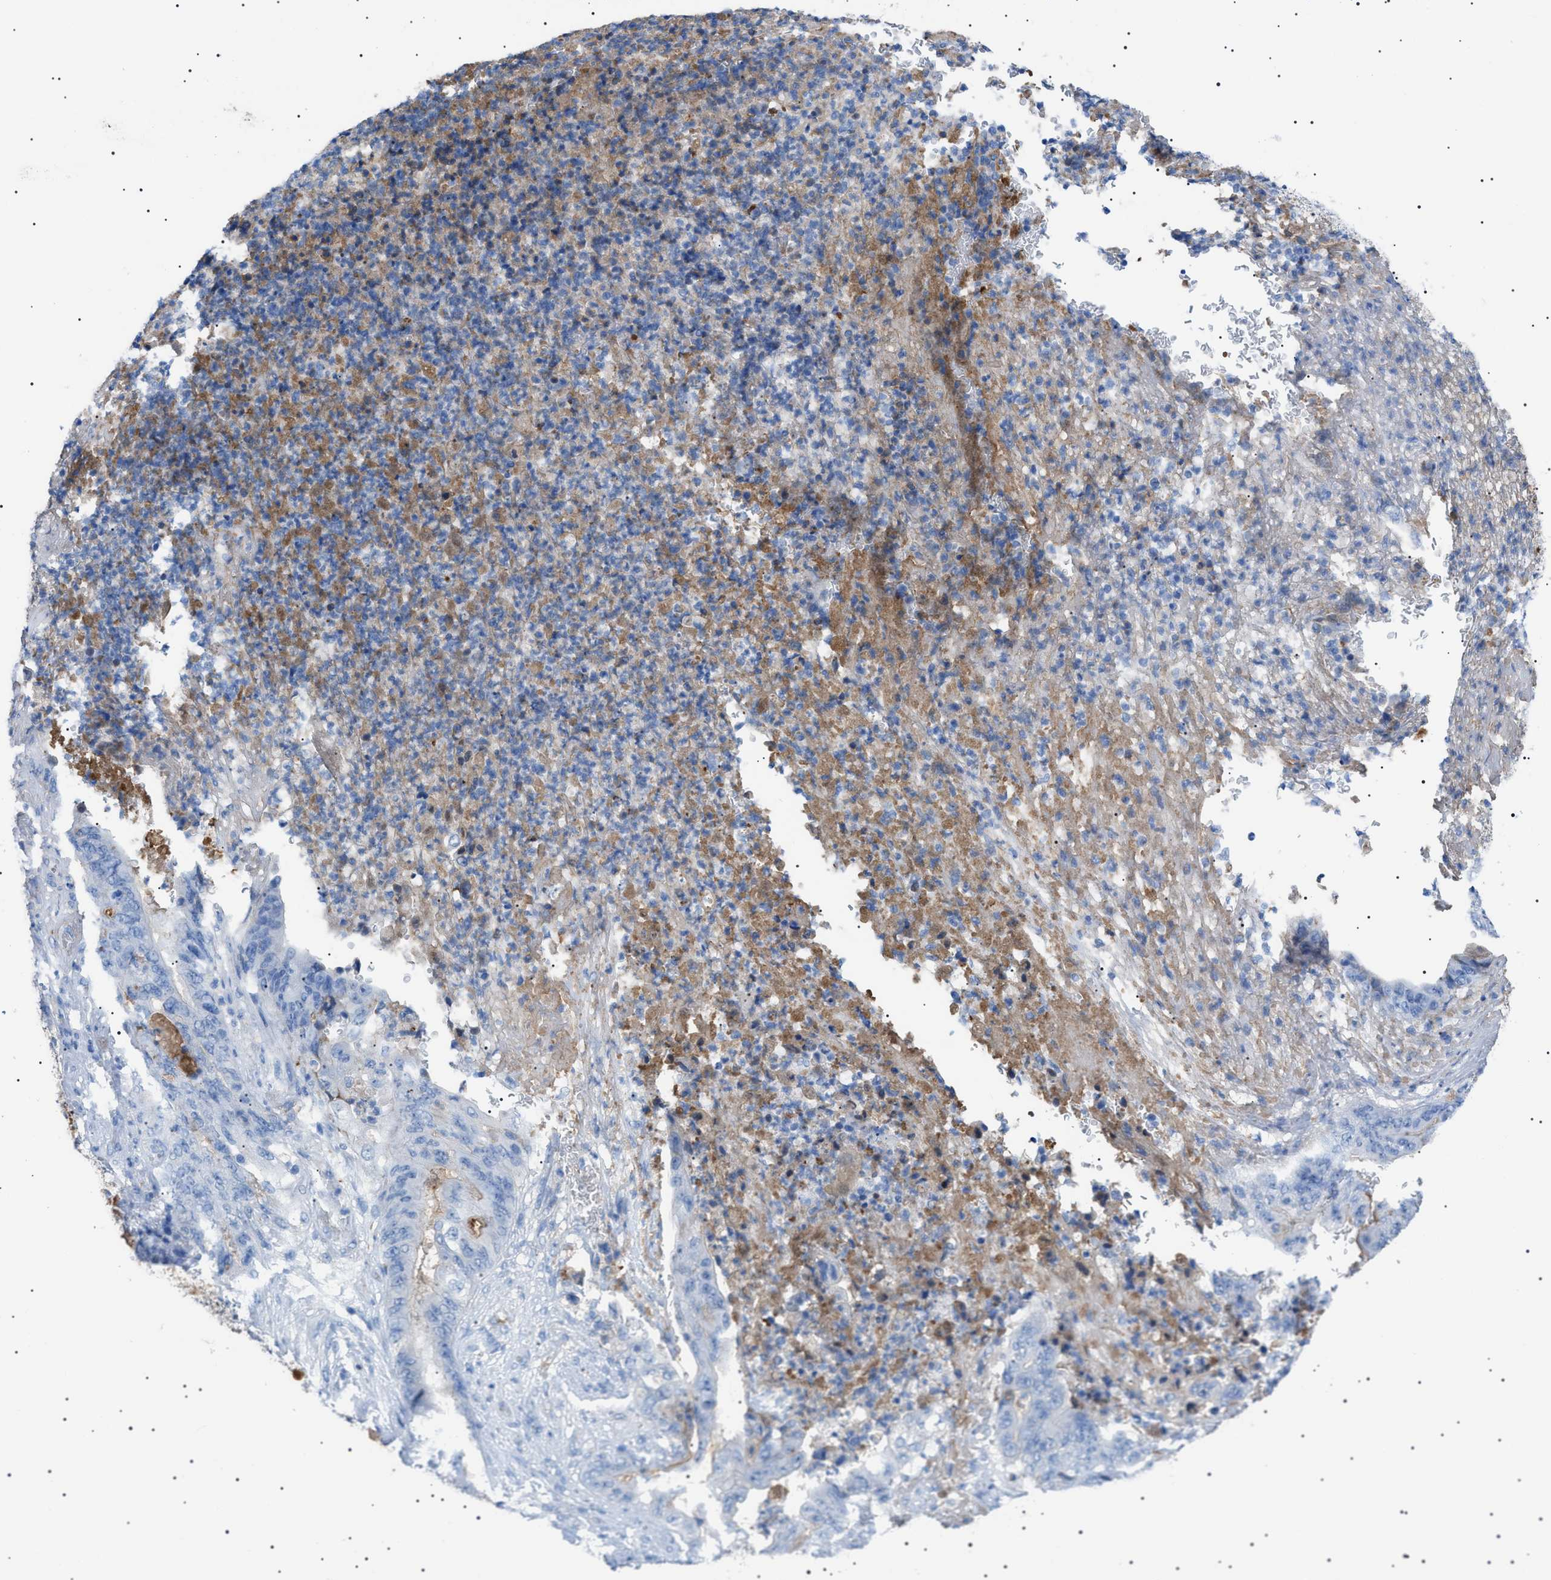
{"staining": {"intensity": "negative", "quantity": "none", "location": "none"}, "tissue": "stomach cancer", "cell_type": "Tumor cells", "image_type": "cancer", "snomed": [{"axis": "morphology", "description": "Adenocarcinoma, NOS"}, {"axis": "topography", "description": "Stomach"}], "caption": "Immunohistochemical staining of stomach adenocarcinoma exhibits no significant expression in tumor cells.", "gene": "LPA", "patient": {"sex": "female", "age": 73}}